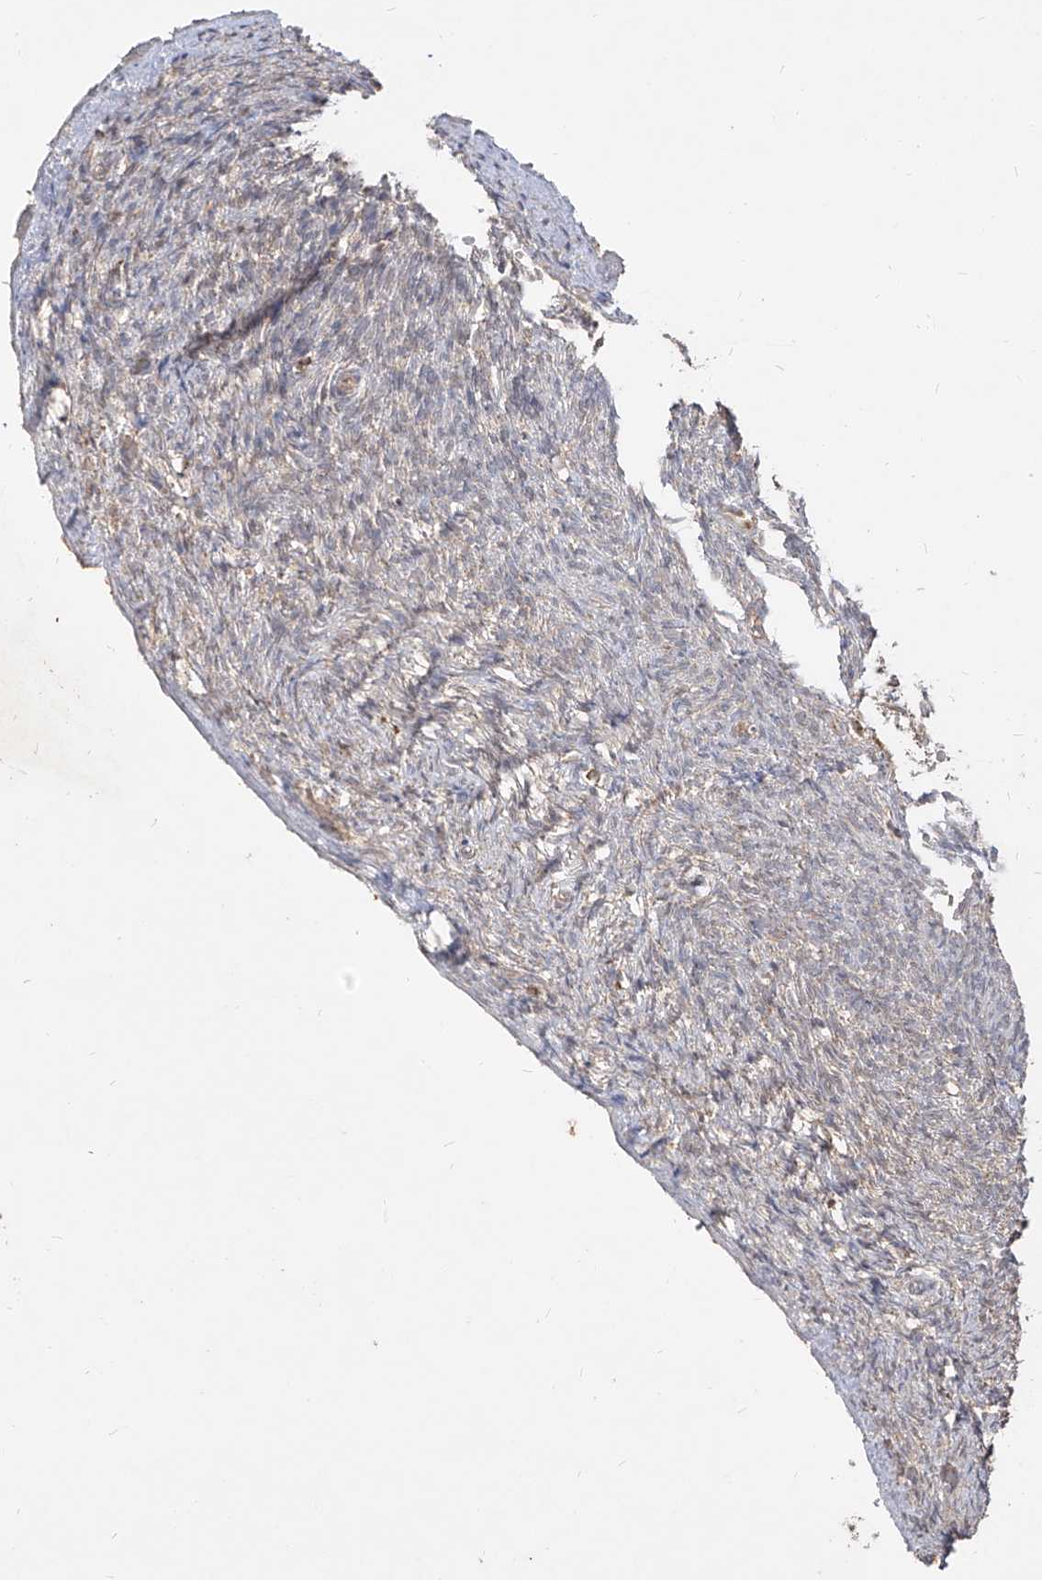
{"staining": {"intensity": "negative", "quantity": "none", "location": "none"}, "tissue": "ovary", "cell_type": "Ovarian stroma cells", "image_type": "normal", "snomed": [{"axis": "morphology", "description": "Normal tissue, NOS"}, {"axis": "topography", "description": "Ovary"}], "caption": "Protein analysis of unremarkable ovary demonstrates no significant staining in ovarian stroma cells. Brightfield microscopy of immunohistochemistry stained with DAB (brown) and hematoxylin (blue), captured at high magnification.", "gene": "AIM2", "patient": {"sex": "female", "age": 34}}